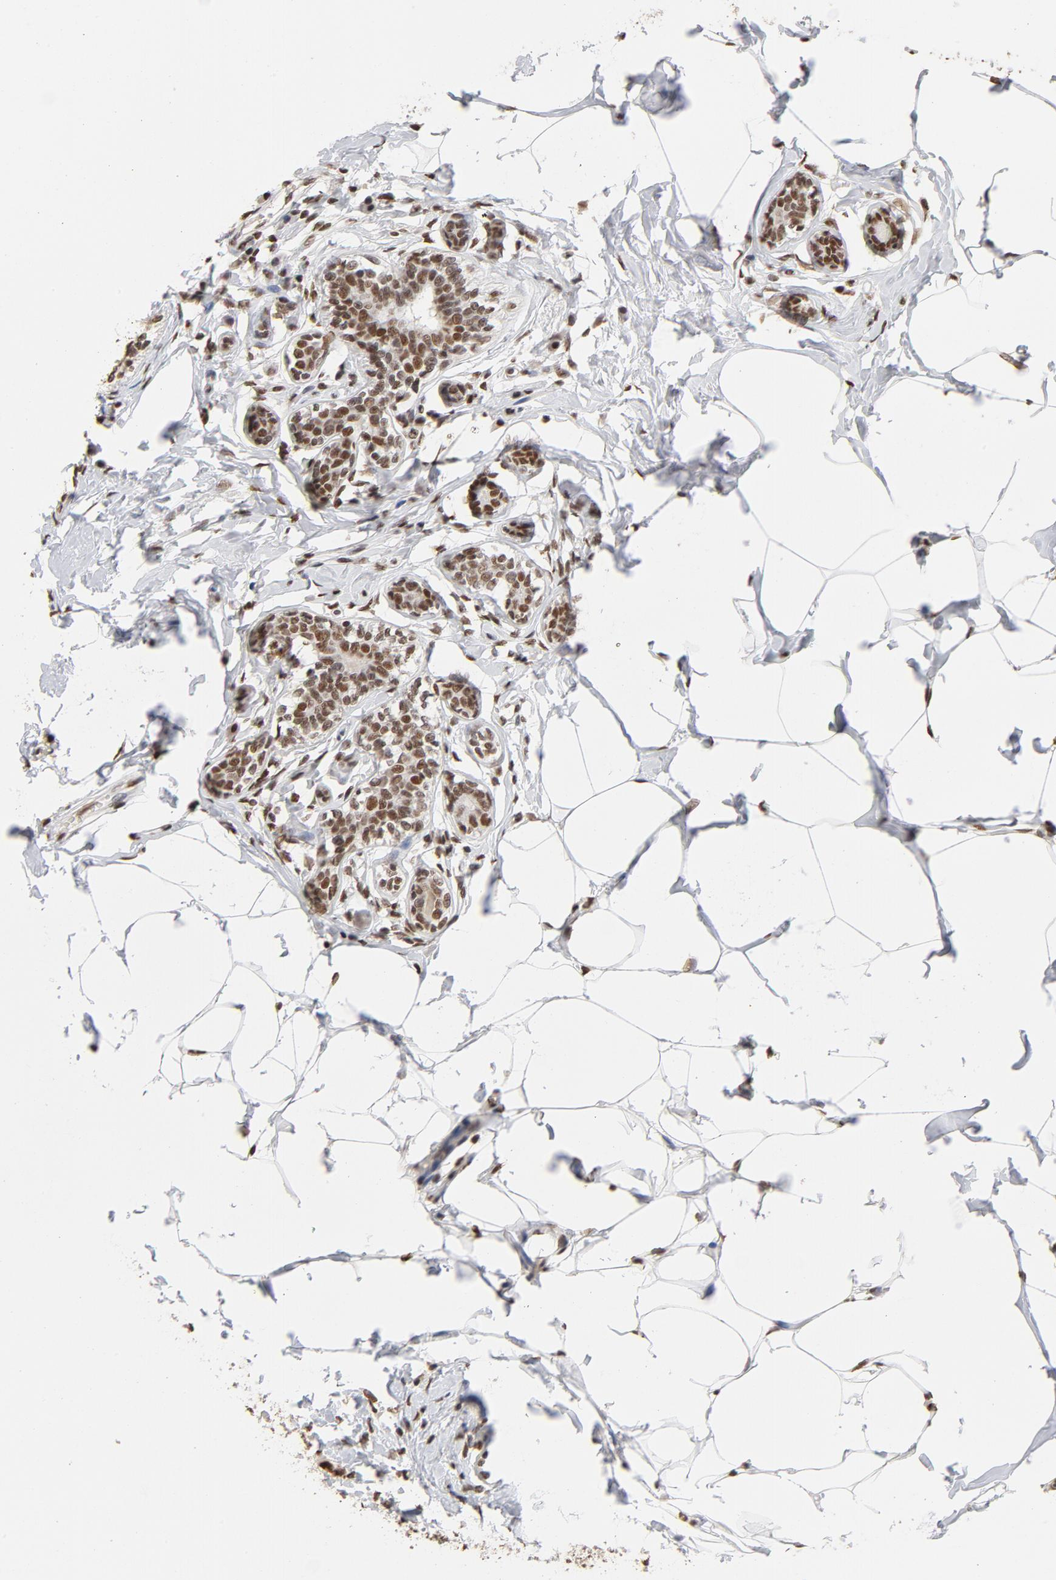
{"staining": {"intensity": "moderate", "quantity": ">75%", "location": "nuclear"}, "tissue": "breast cancer", "cell_type": "Tumor cells", "image_type": "cancer", "snomed": [{"axis": "morphology", "description": "Normal tissue, NOS"}, {"axis": "morphology", "description": "Duct carcinoma"}, {"axis": "topography", "description": "Breast"}], "caption": "Breast cancer (invasive ductal carcinoma) was stained to show a protein in brown. There is medium levels of moderate nuclear positivity in approximately >75% of tumor cells.", "gene": "TP53BP1", "patient": {"sex": "female", "age": 50}}